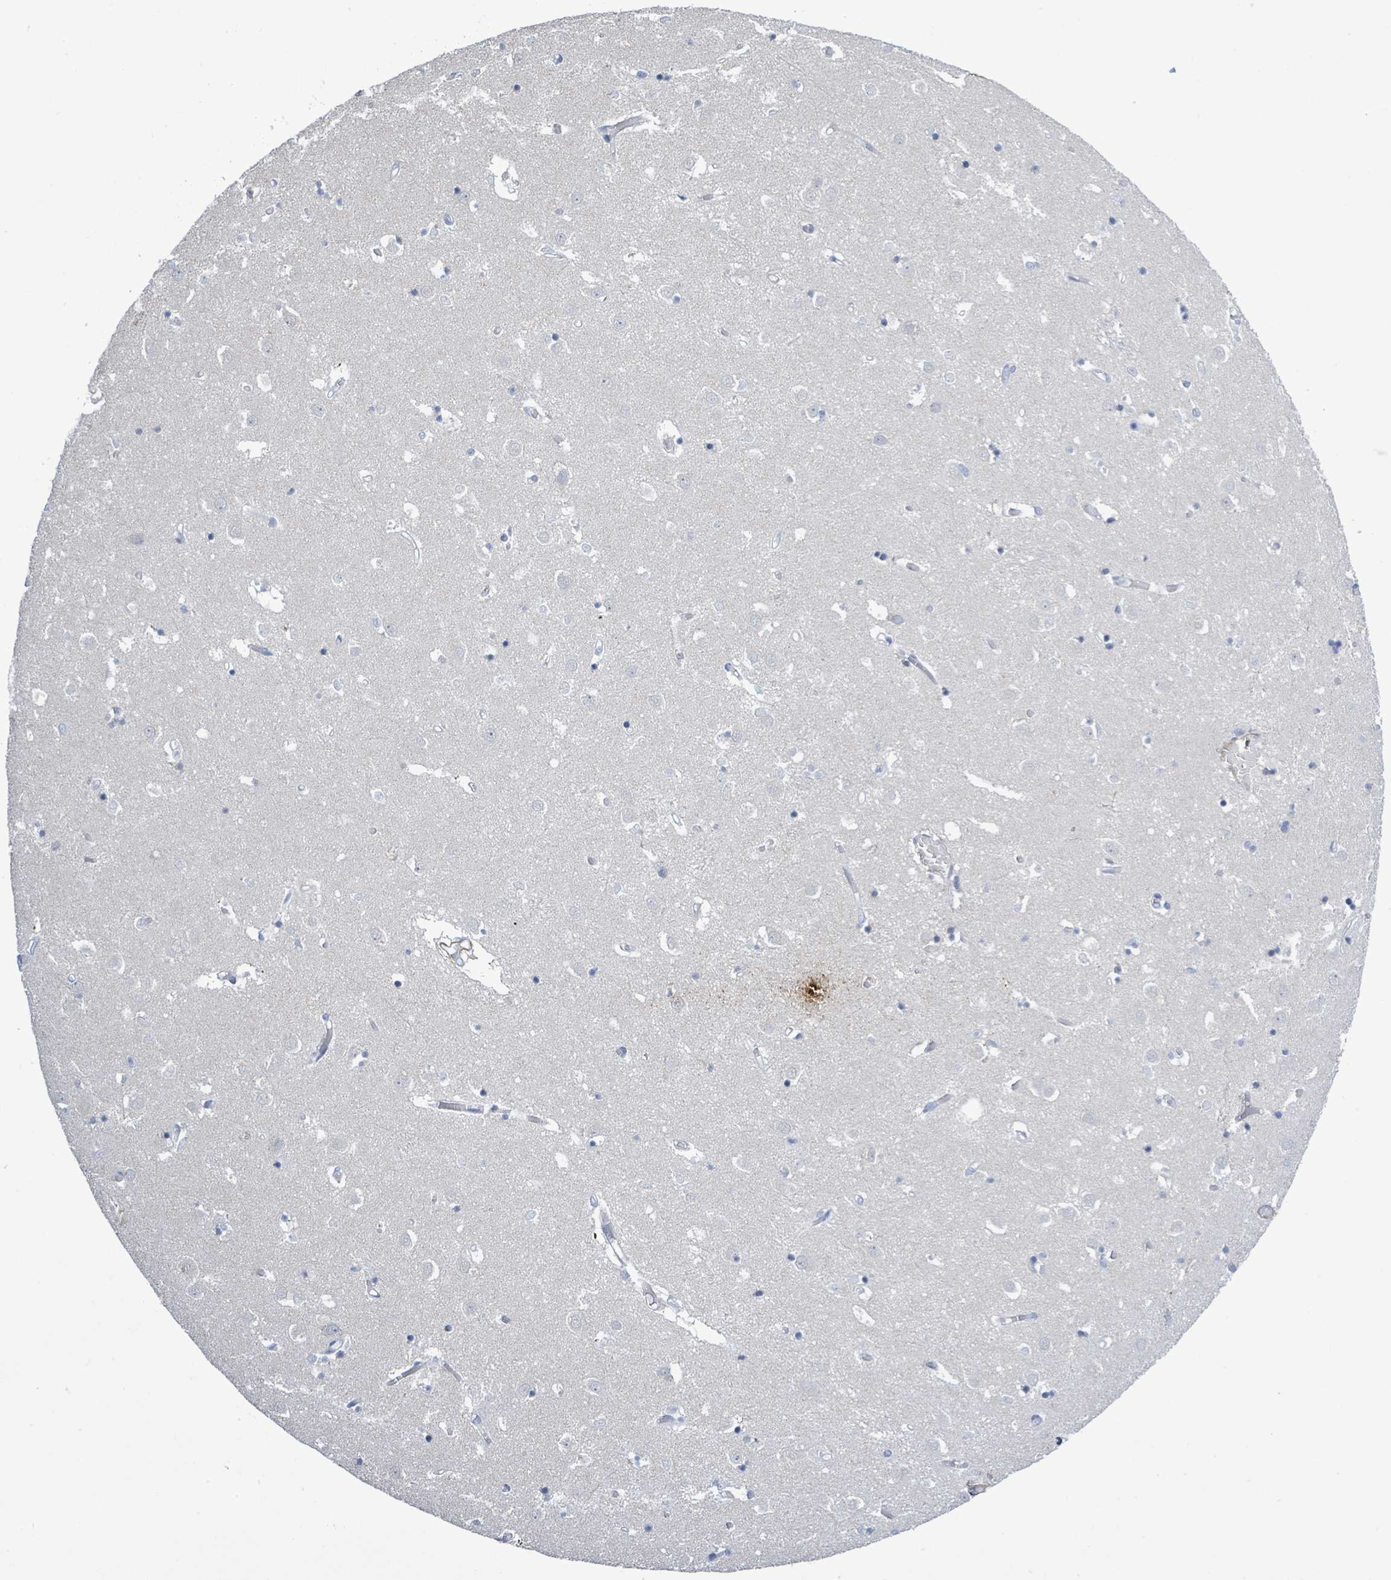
{"staining": {"intensity": "negative", "quantity": "none", "location": "none"}, "tissue": "caudate", "cell_type": "Glial cells", "image_type": "normal", "snomed": [{"axis": "morphology", "description": "Normal tissue, NOS"}, {"axis": "topography", "description": "Lateral ventricle wall"}], "caption": "Glial cells show no significant positivity in benign caudate.", "gene": "DMRTC1B", "patient": {"sex": "male", "age": 70}}